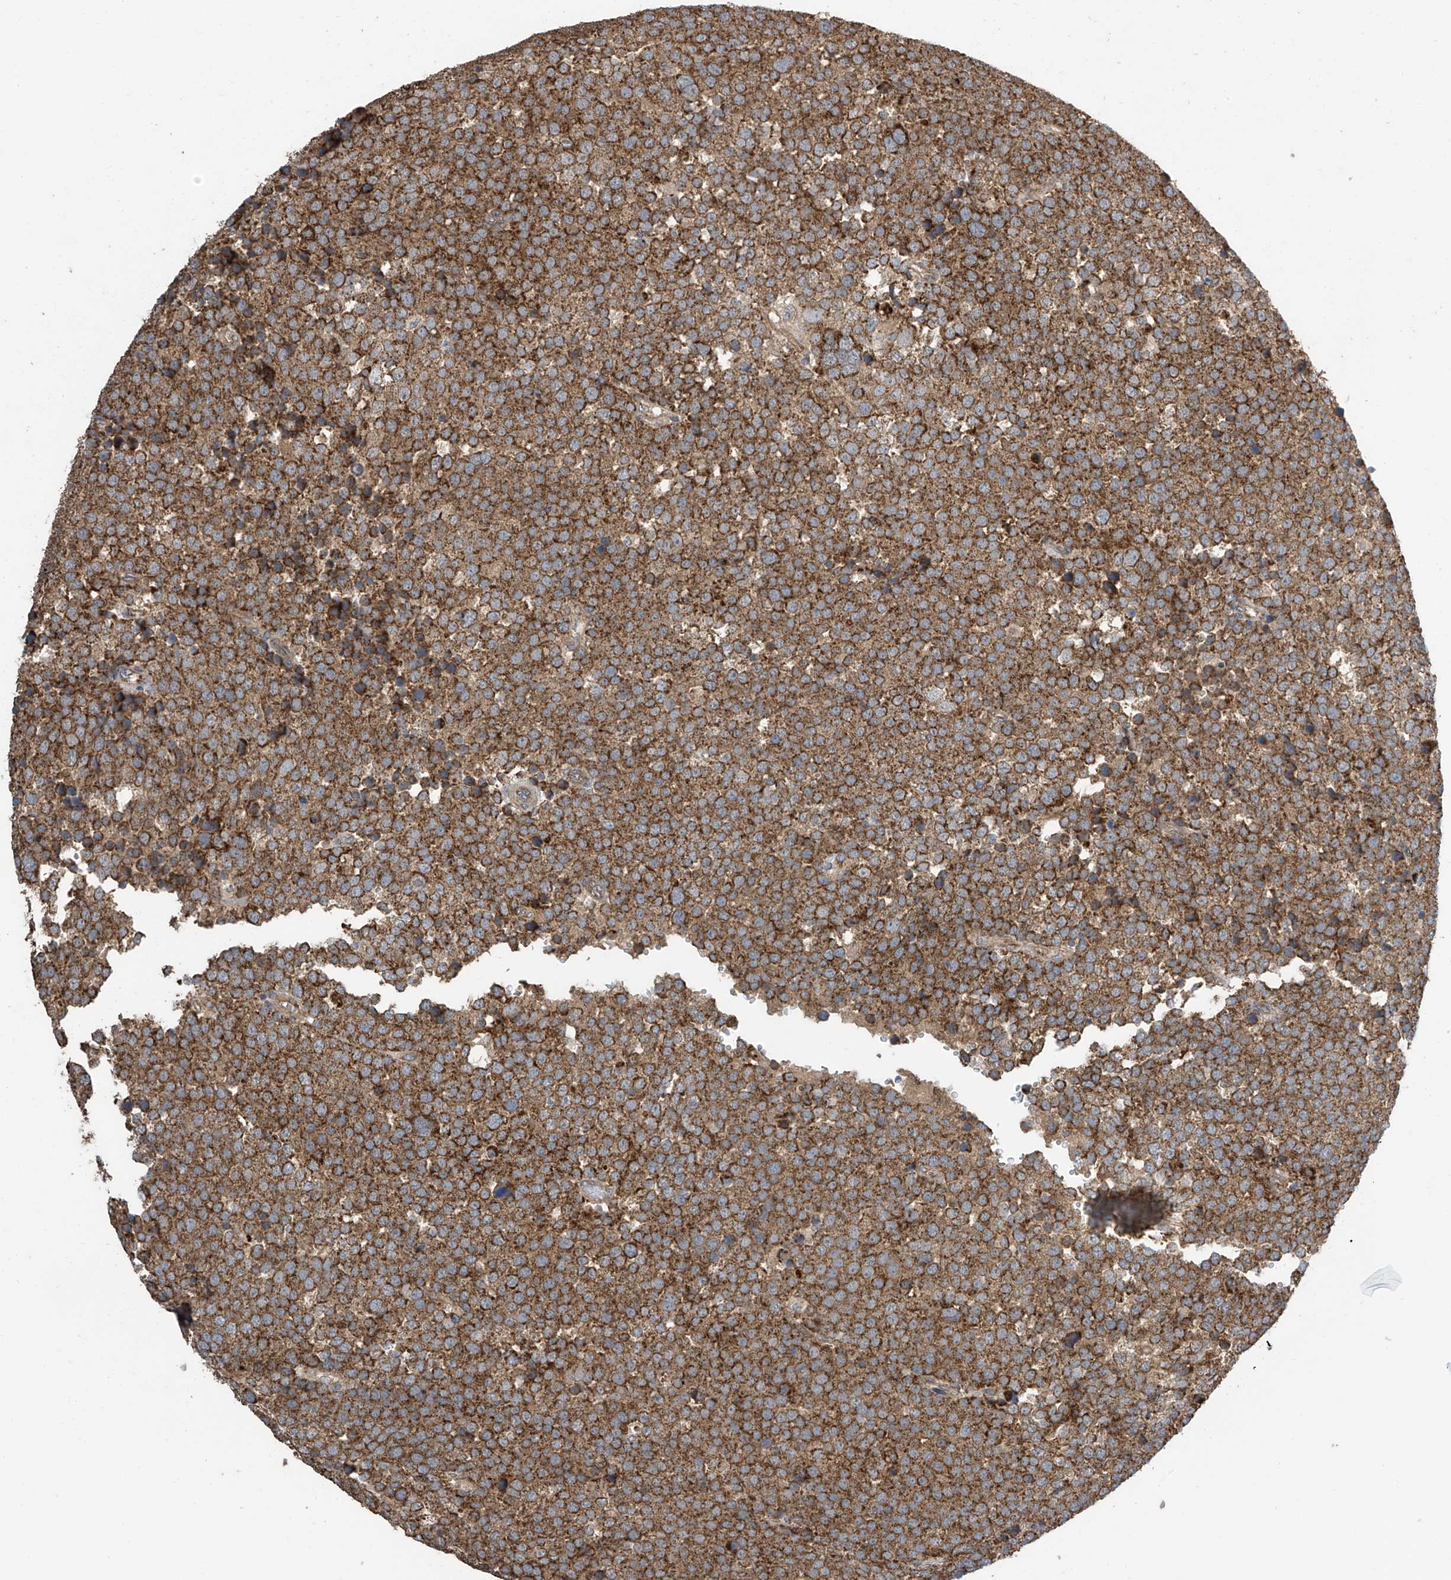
{"staining": {"intensity": "moderate", "quantity": ">75%", "location": "cytoplasmic/membranous"}, "tissue": "testis cancer", "cell_type": "Tumor cells", "image_type": "cancer", "snomed": [{"axis": "morphology", "description": "Seminoma, NOS"}, {"axis": "topography", "description": "Testis"}], "caption": "Tumor cells reveal medium levels of moderate cytoplasmic/membranous expression in approximately >75% of cells in testis cancer (seminoma).", "gene": "PNPT1", "patient": {"sex": "male", "age": 71}}